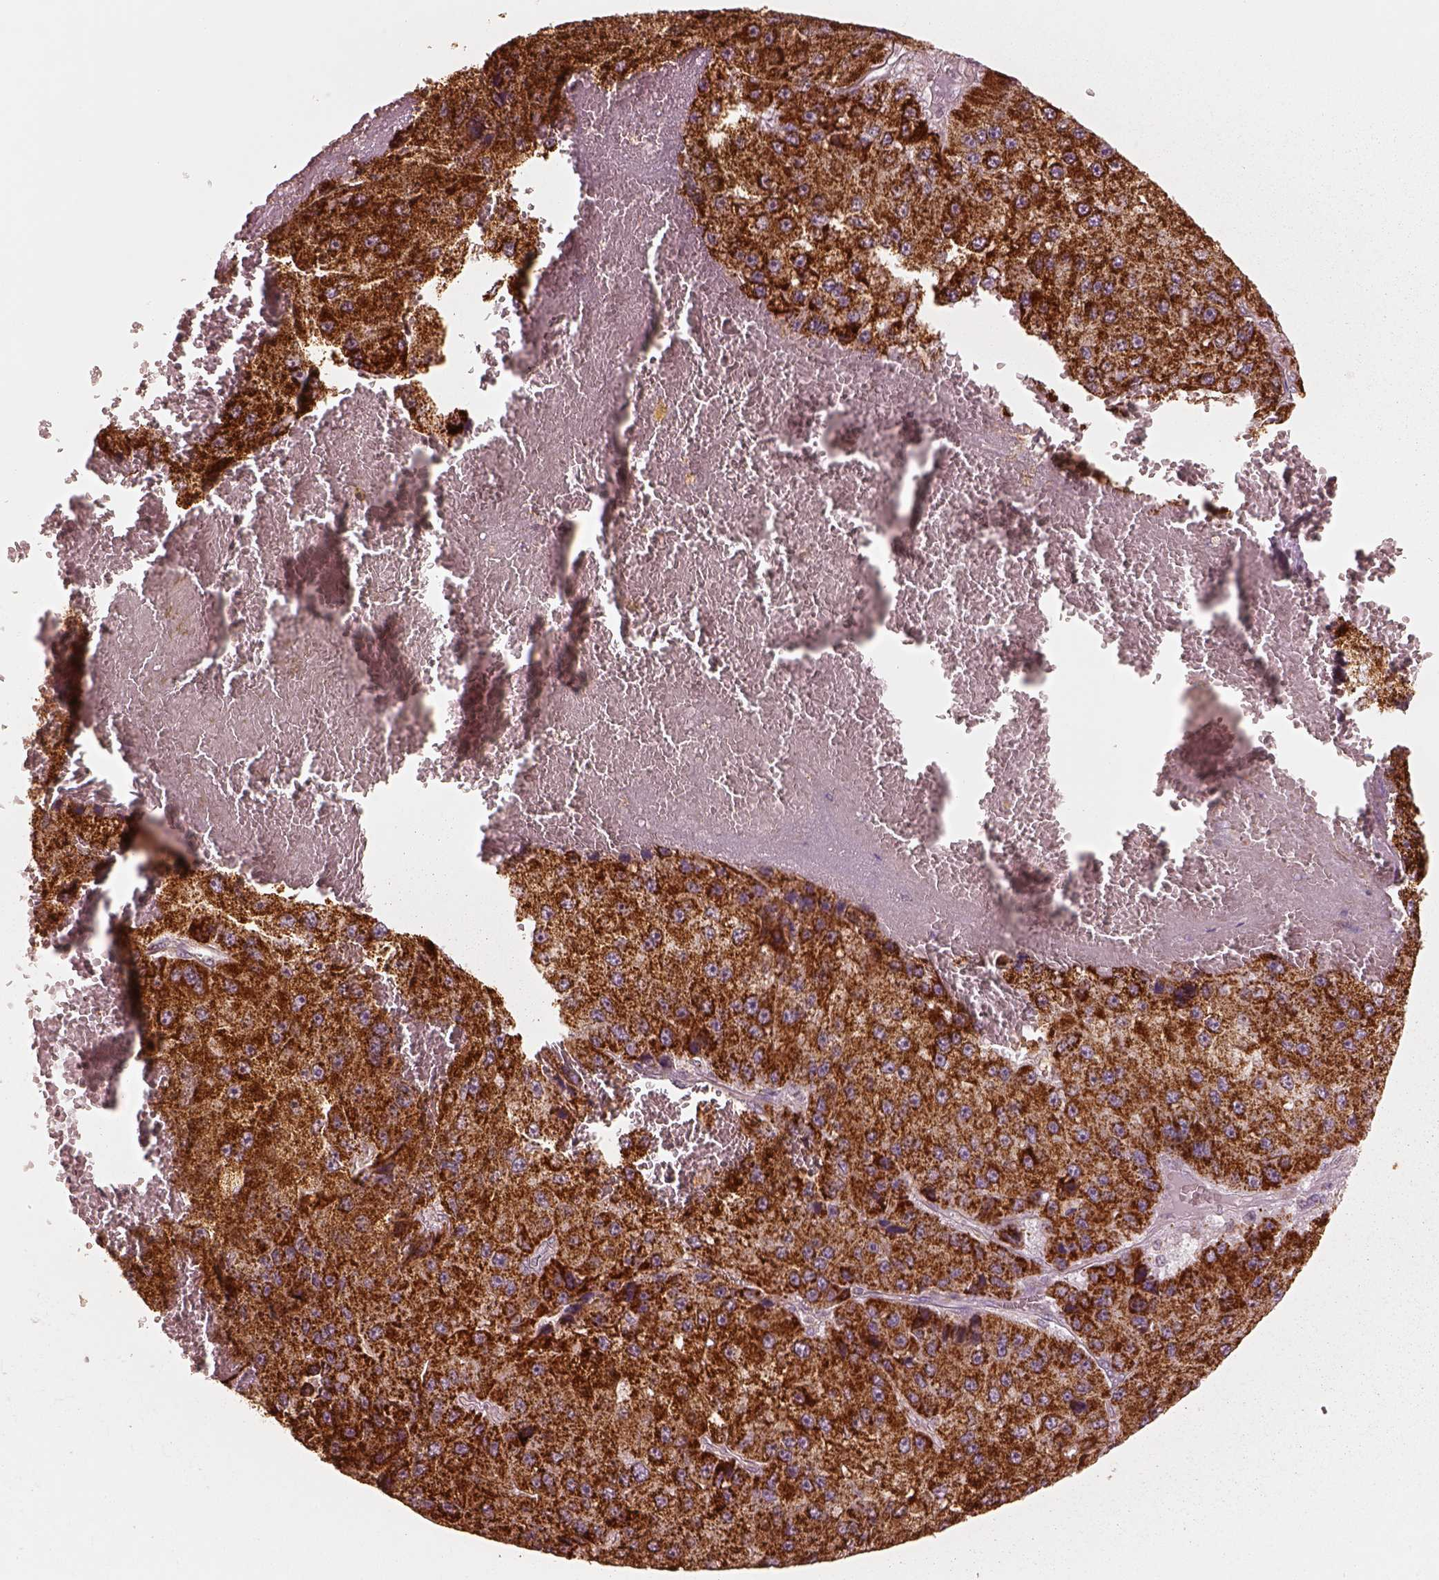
{"staining": {"intensity": "strong", "quantity": ">75%", "location": "cytoplasmic/membranous"}, "tissue": "liver cancer", "cell_type": "Tumor cells", "image_type": "cancer", "snomed": [{"axis": "morphology", "description": "Carcinoma, Hepatocellular, NOS"}, {"axis": "topography", "description": "Liver"}], "caption": "IHC of liver hepatocellular carcinoma exhibits high levels of strong cytoplasmic/membranous positivity in about >75% of tumor cells.", "gene": "ENTPD6", "patient": {"sex": "female", "age": 73}}